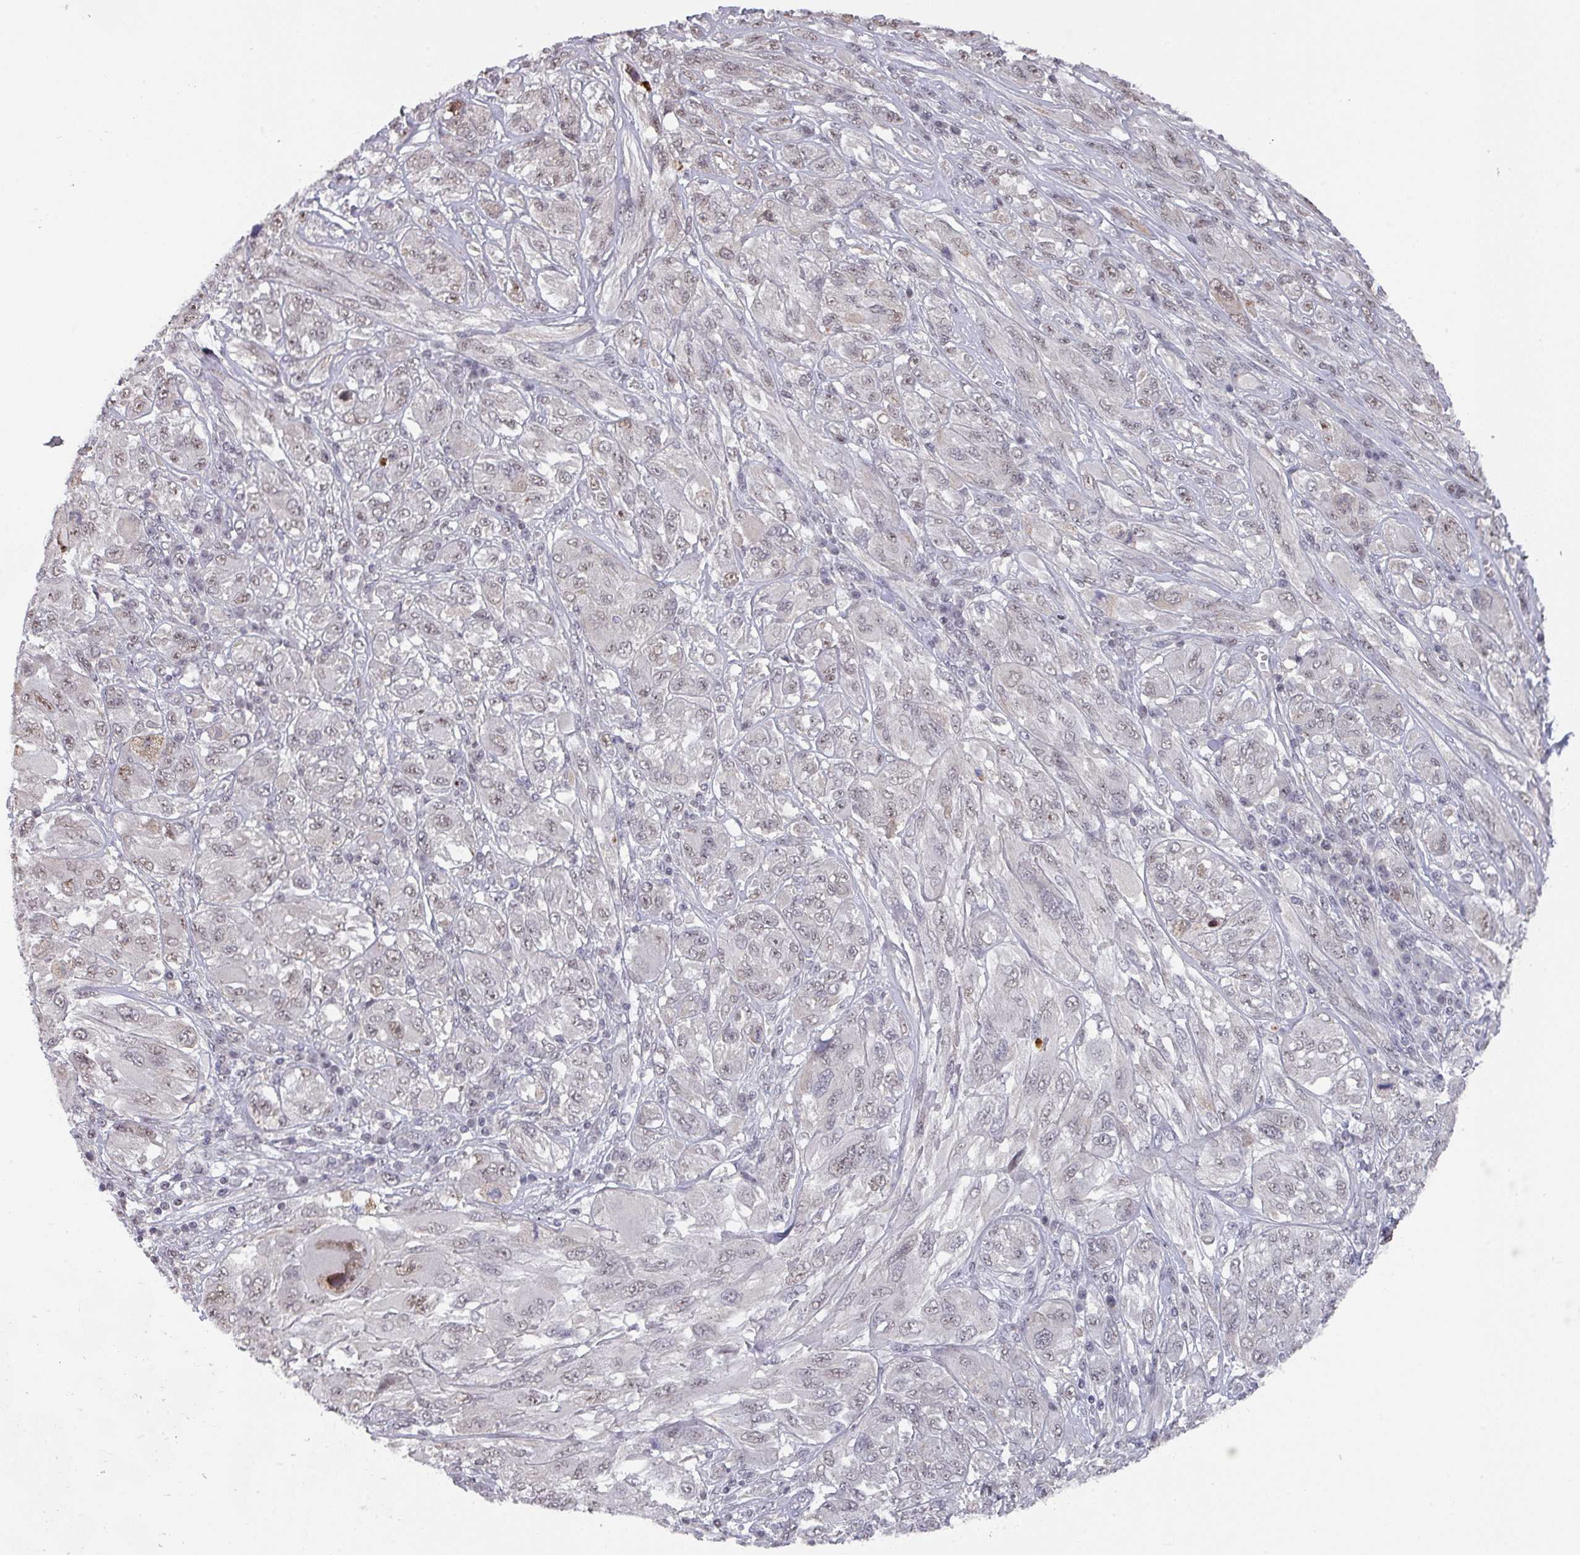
{"staining": {"intensity": "weak", "quantity": "<25%", "location": "nuclear"}, "tissue": "melanoma", "cell_type": "Tumor cells", "image_type": "cancer", "snomed": [{"axis": "morphology", "description": "Malignant melanoma, NOS"}, {"axis": "topography", "description": "Skin"}], "caption": "DAB immunohistochemical staining of human malignant melanoma shows no significant staining in tumor cells.", "gene": "ZNF654", "patient": {"sex": "female", "age": 91}}